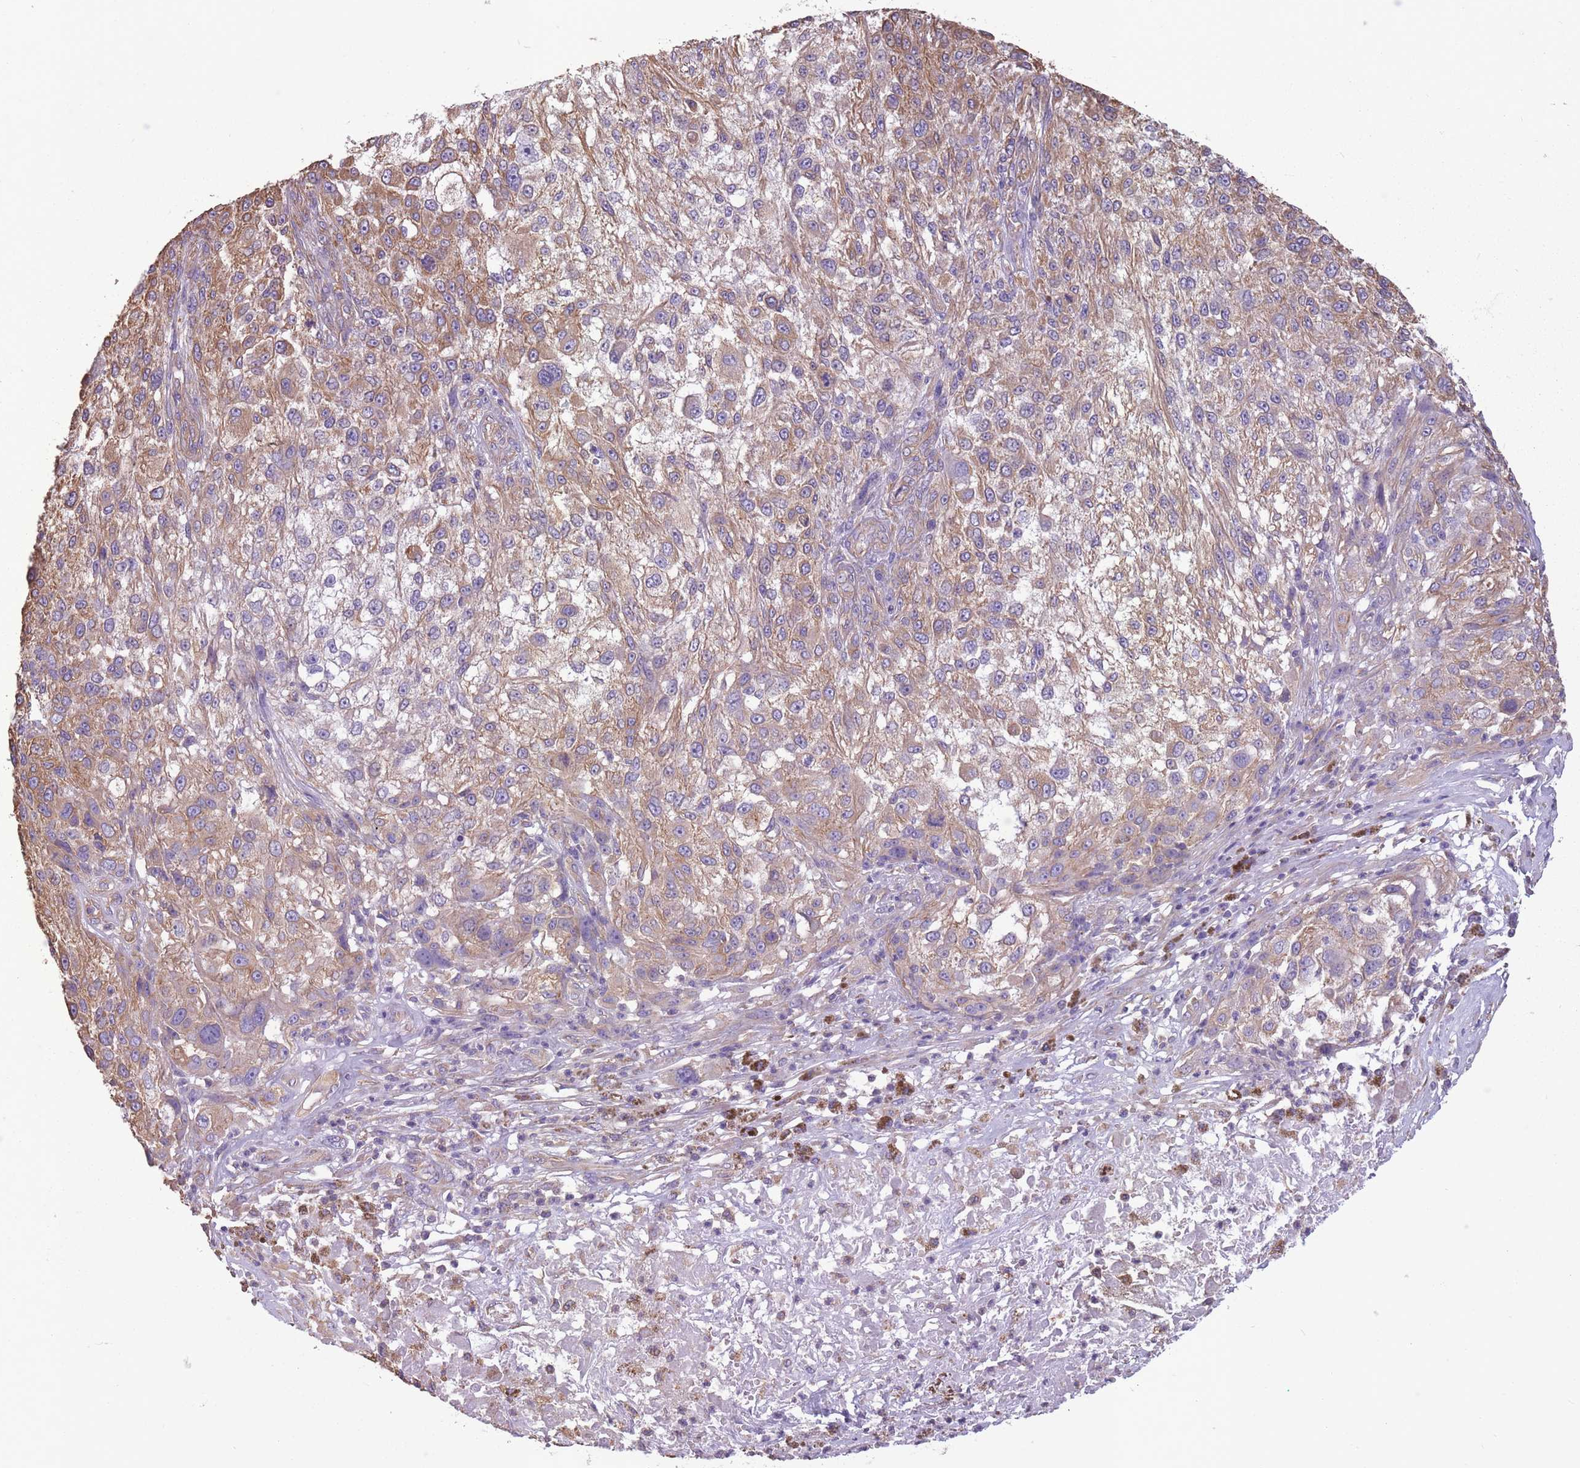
{"staining": {"intensity": "moderate", "quantity": ">75%", "location": "cytoplasmic/membranous"}, "tissue": "melanoma", "cell_type": "Tumor cells", "image_type": "cancer", "snomed": [{"axis": "morphology", "description": "Normal morphology"}, {"axis": "morphology", "description": "Malignant melanoma, NOS"}, {"axis": "topography", "description": "Skin"}], "caption": "Protein expression by IHC demonstrates moderate cytoplasmic/membranous staining in about >75% of tumor cells in malignant melanoma.", "gene": "ADD1", "patient": {"sex": "female", "age": 72}}